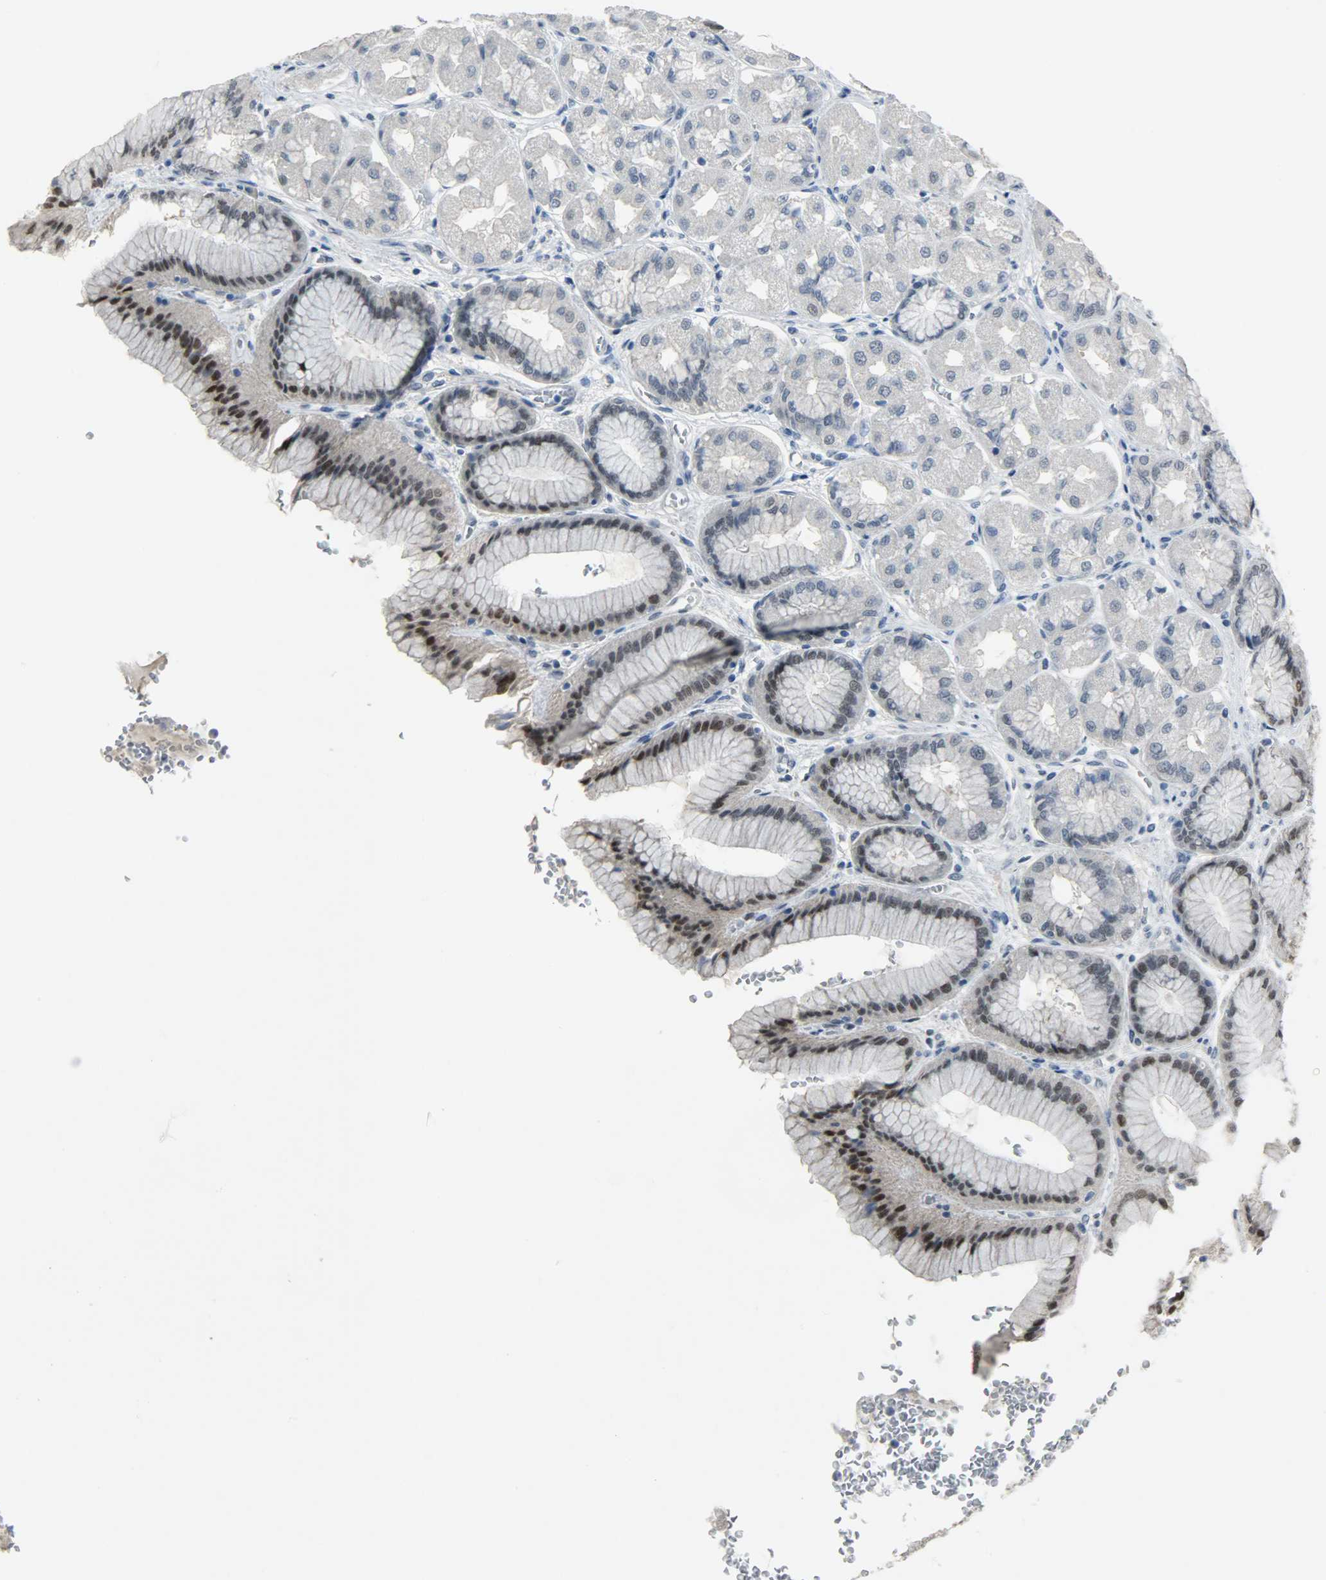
{"staining": {"intensity": "strong", "quantity": "25%-75%", "location": "nuclear"}, "tissue": "stomach", "cell_type": "Glandular cells", "image_type": "normal", "snomed": [{"axis": "morphology", "description": "Normal tissue, NOS"}, {"axis": "morphology", "description": "Adenocarcinoma, NOS"}, {"axis": "topography", "description": "Stomach"}, {"axis": "topography", "description": "Stomach, lower"}], "caption": "Strong nuclear protein staining is present in approximately 25%-75% of glandular cells in stomach. Using DAB (brown) and hematoxylin (blue) stains, captured at high magnification using brightfield microscopy.", "gene": "PPARG", "patient": {"sex": "female", "age": 65}}